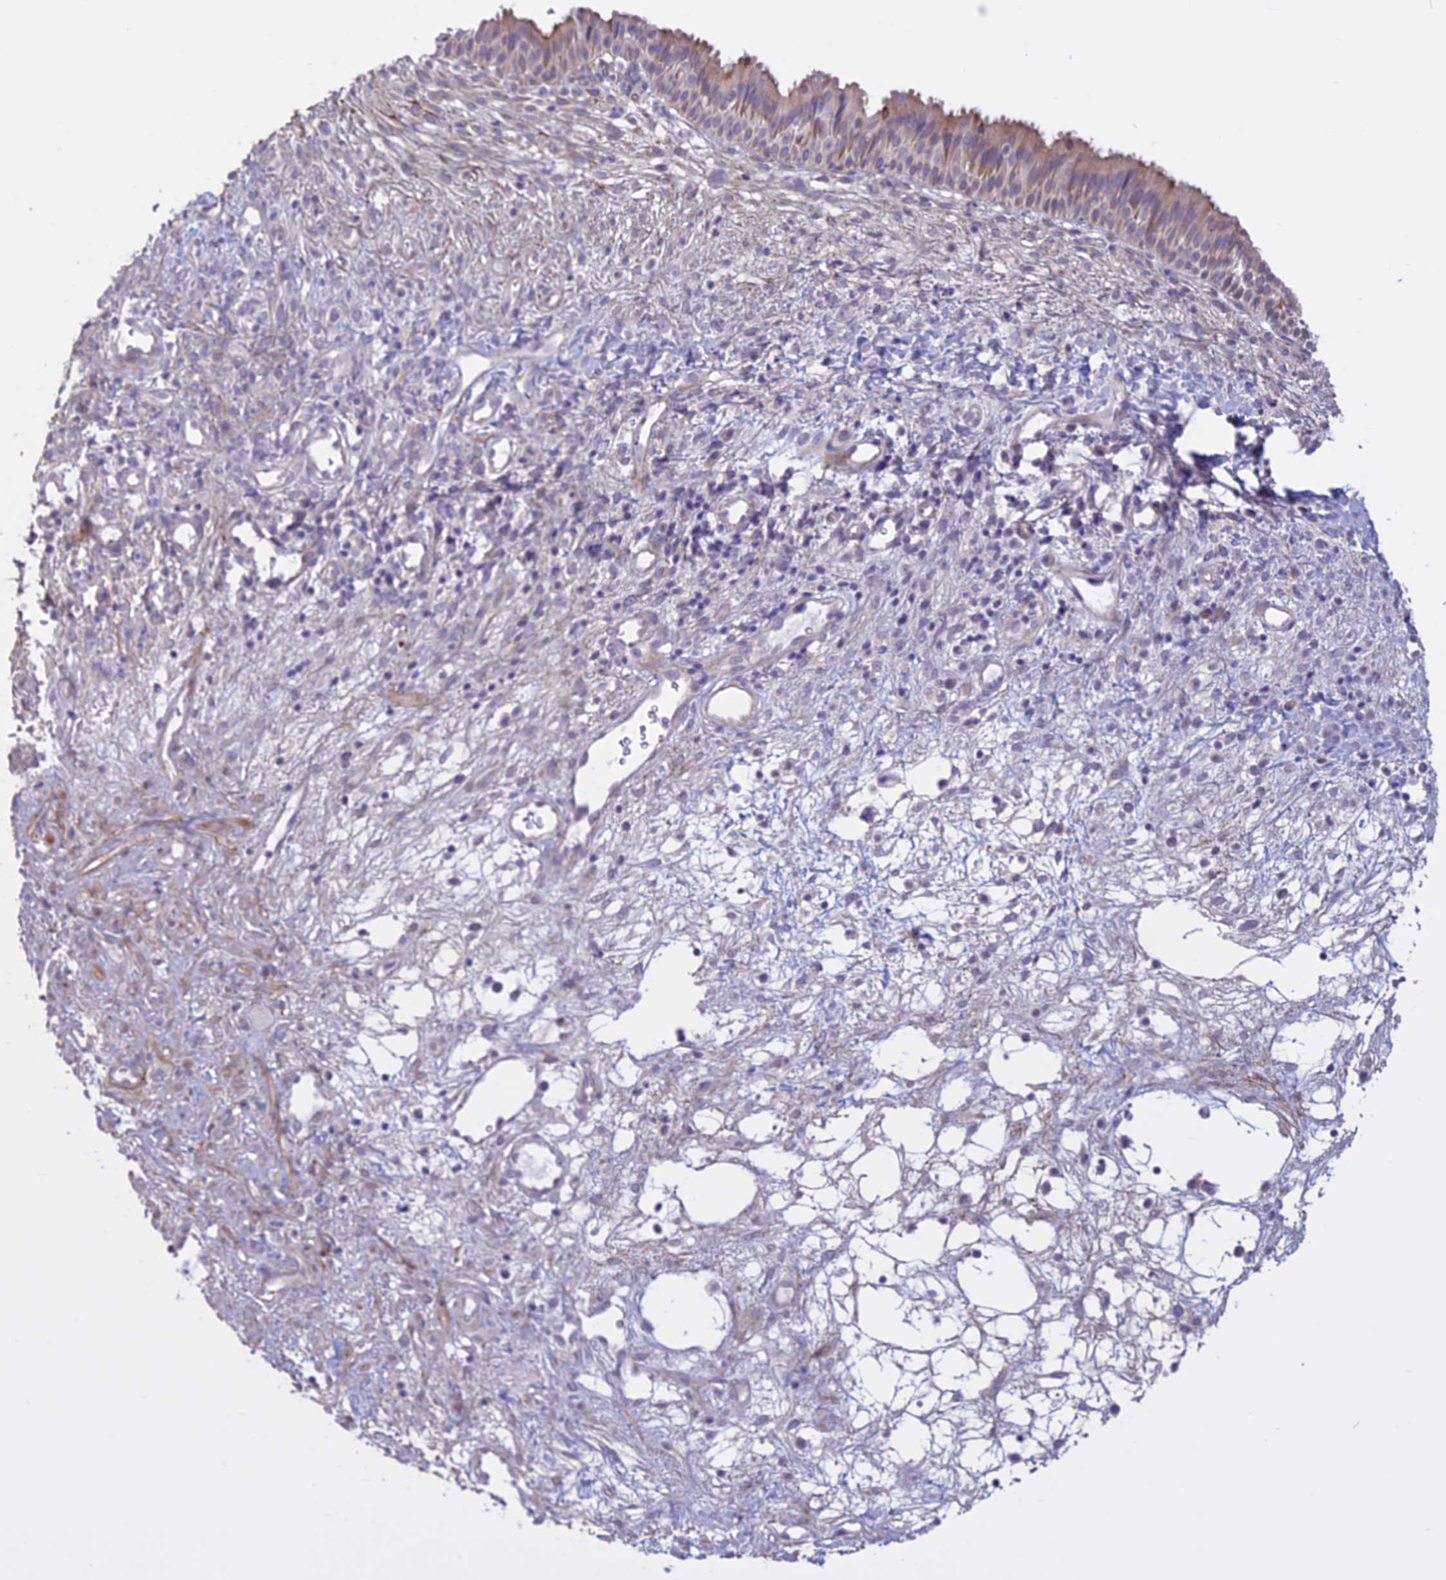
{"staining": {"intensity": "weak", "quantity": "25%-75%", "location": "cytoplasmic/membranous"}, "tissue": "nasopharynx", "cell_type": "Respiratory epithelial cells", "image_type": "normal", "snomed": [{"axis": "morphology", "description": "Normal tissue, NOS"}, {"axis": "topography", "description": "Nasopharynx"}], "caption": "The histopathology image displays staining of benign nasopharynx, revealing weak cytoplasmic/membranous protein staining (brown color) within respiratory epithelial cells.", "gene": "SPHKAP", "patient": {"sex": "male", "age": 22}}